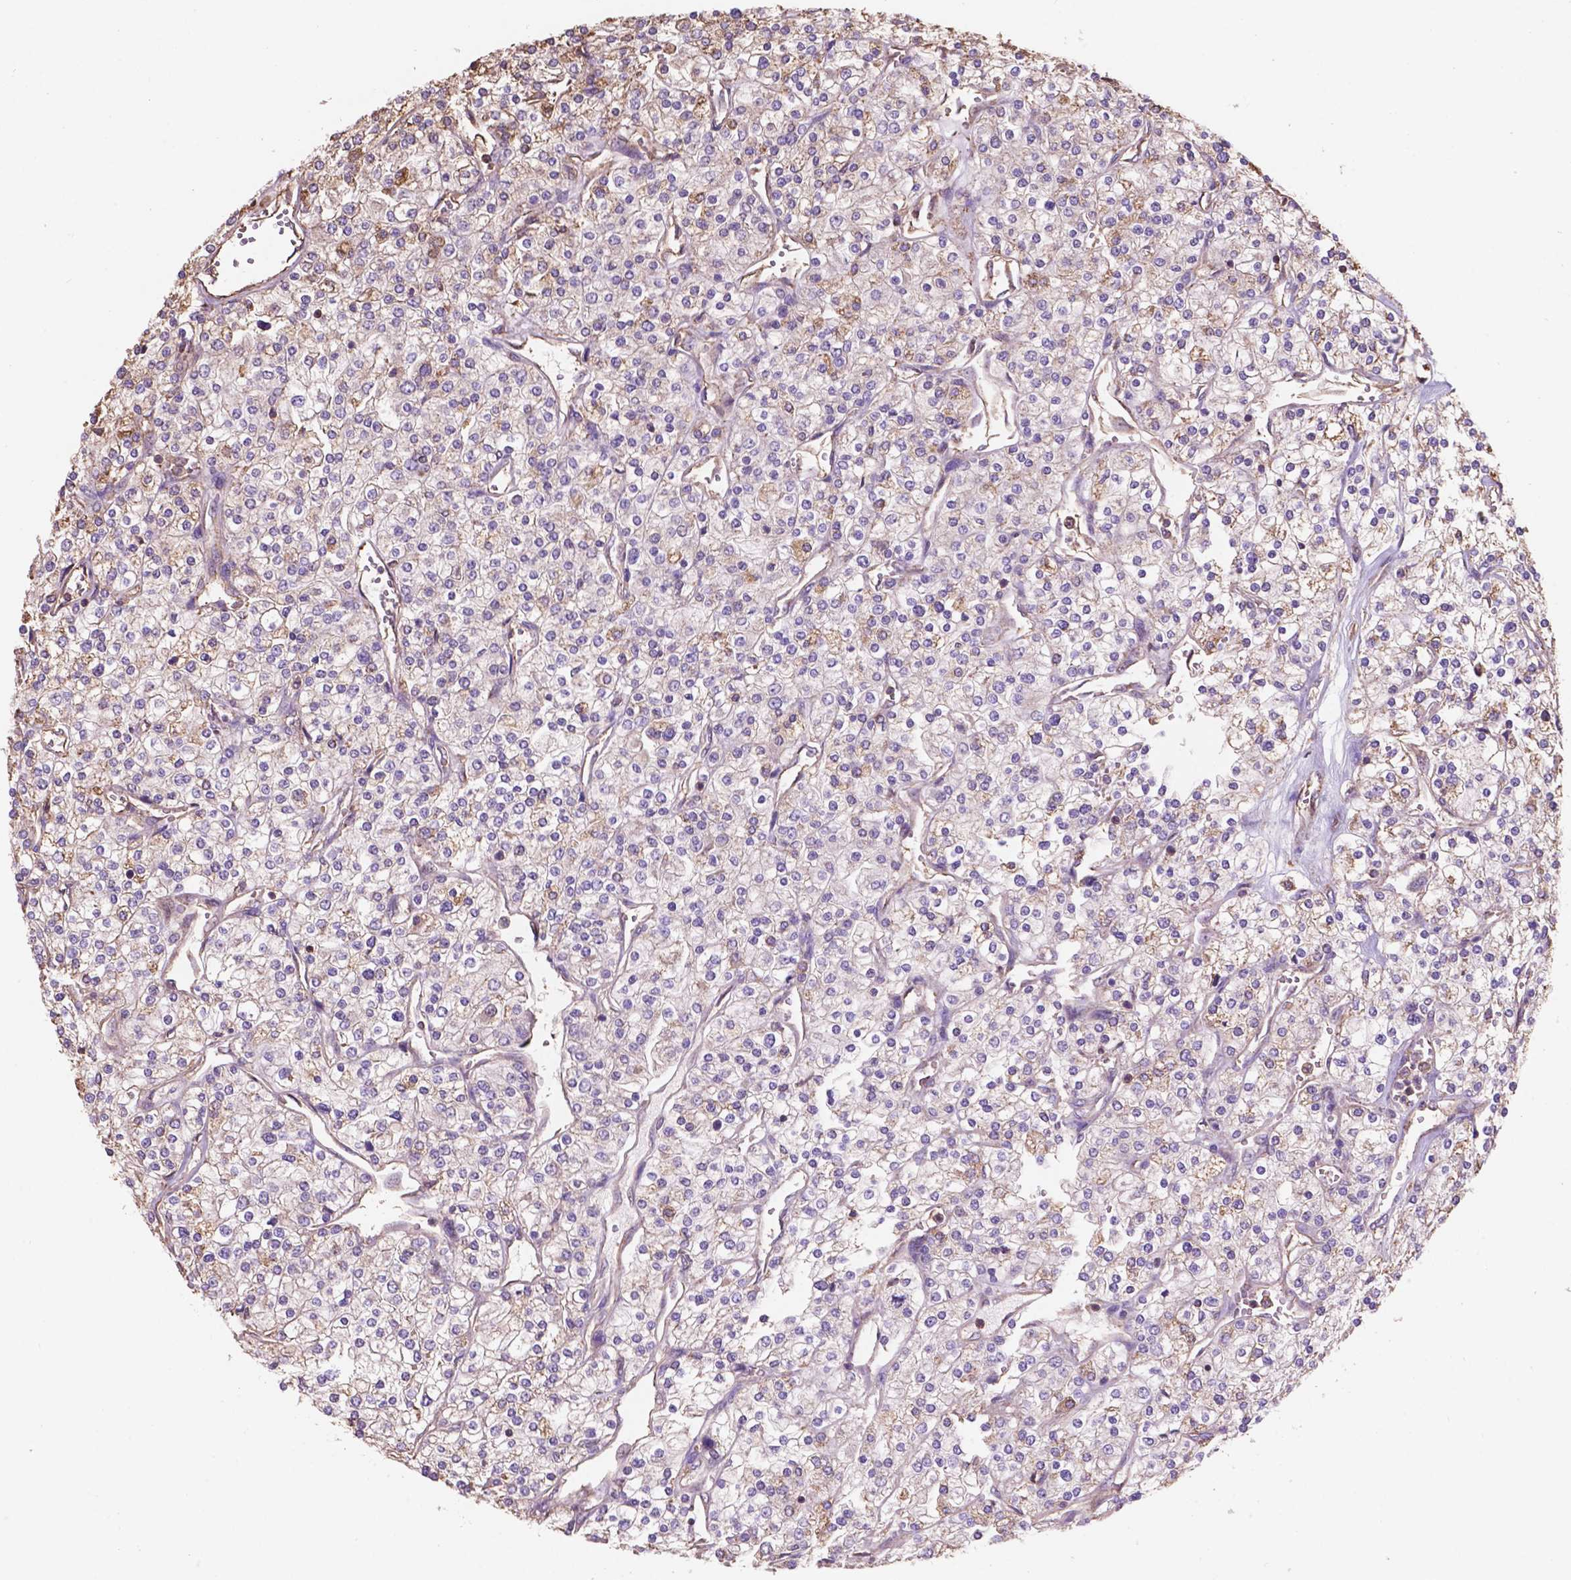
{"staining": {"intensity": "negative", "quantity": "none", "location": "none"}, "tissue": "renal cancer", "cell_type": "Tumor cells", "image_type": "cancer", "snomed": [{"axis": "morphology", "description": "Adenocarcinoma, NOS"}, {"axis": "topography", "description": "Kidney"}], "caption": "This is an immunohistochemistry histopathology image of renal adenocarcinoma. There is no expression in tumor cells.", "gene": "NIPA2", "patient": {"sex": "male", "age": 80}}